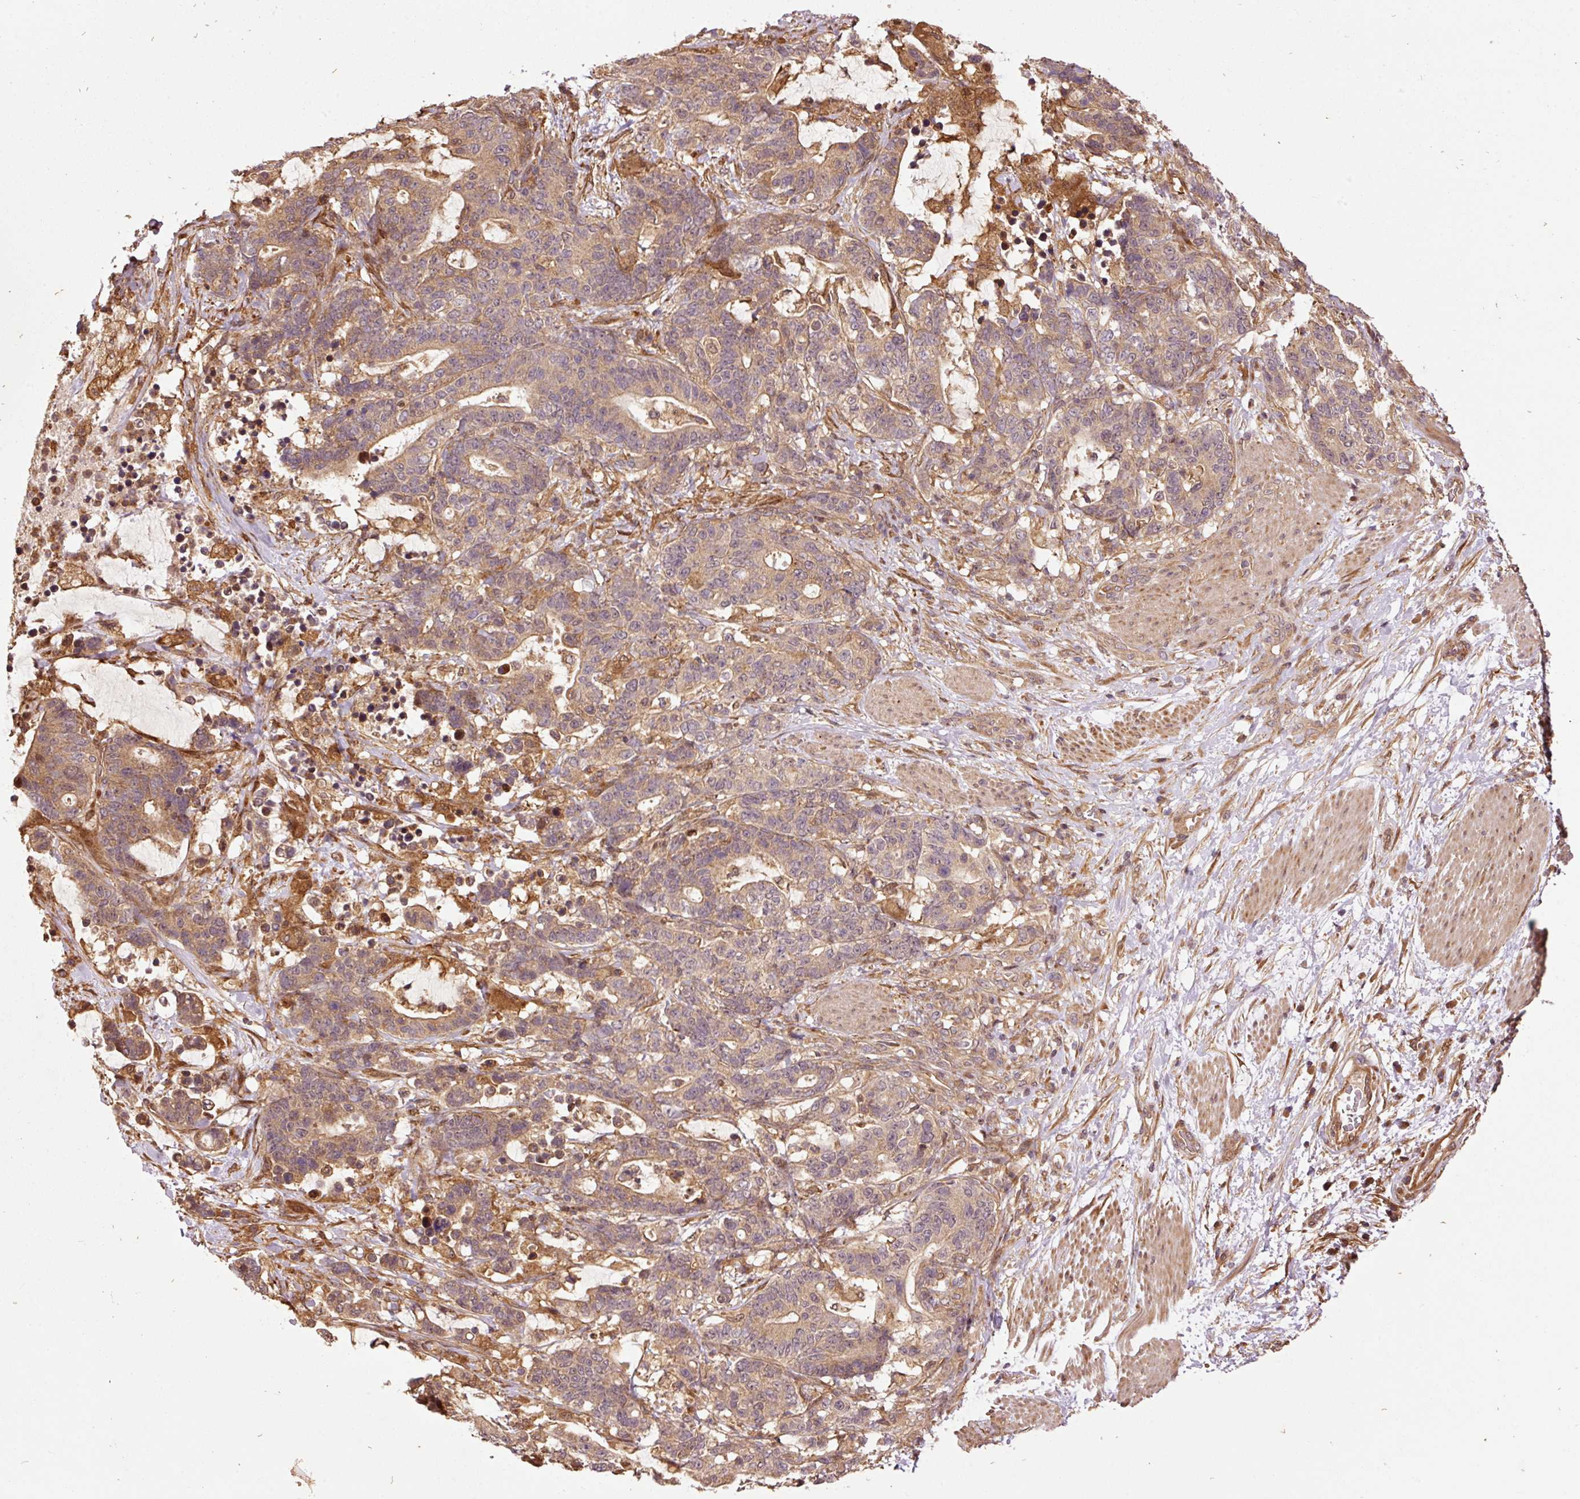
{"staining": {"intensity": "moderate", "quantity": ">75%", "location": "cytoplasmic/membranous"}, "tissue": "stomach cancer", "cell_type": "Tumor cells", "image_type": "cancer", "snomed": [{"axis": "morphology", "description": "Normal tissue, NOS"}, {"axis": "morphology", "description": "Adenocarcinoma, NOS"}, {"axis": "topography", "description": "Stomach"}], "caption": "Human stomach cancer stained with a protein marker demonstrates moderate staining in tumor cells.", "gene": "OXER1", "patient": {"sex": "female", "age": 64}}